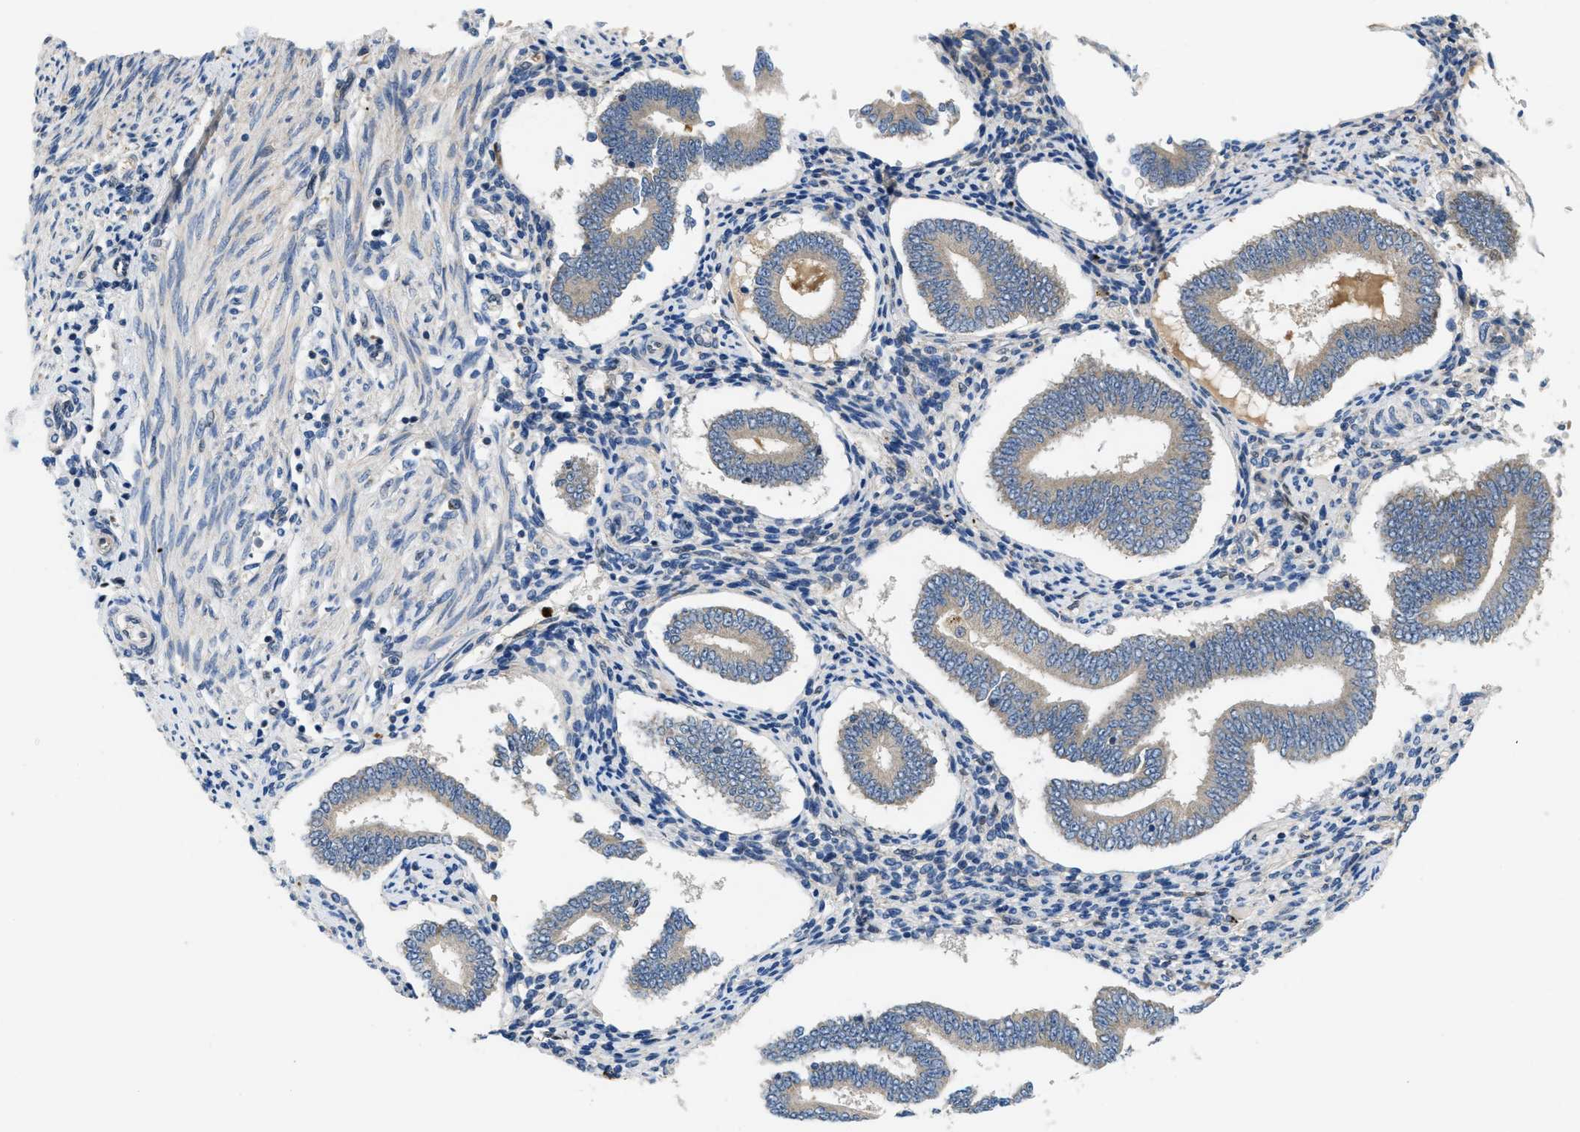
{"staining": {"intensity": "negative", "quantity": "none", "location": "none"}, "tissue": "endometrium", "cell_type": "Cells in endometrial stroma", "image_type": "normal", "snomed": [{"axis": "morphology", "description": "Normal tissue, NOS"}, {"axis": "topography", "description": "Endometrium"}], "caption": "DAB immunohistochemical staining of normal endometrium demonstrates no significant positivity in cells in endometrial stroma. (Brightfield microscopy of DAB (3,3'-diaminobenzidine) immunohistochemistry at high magnification).", "gene": "PNKD", "patient": {"sex": "female", "age": 42}}